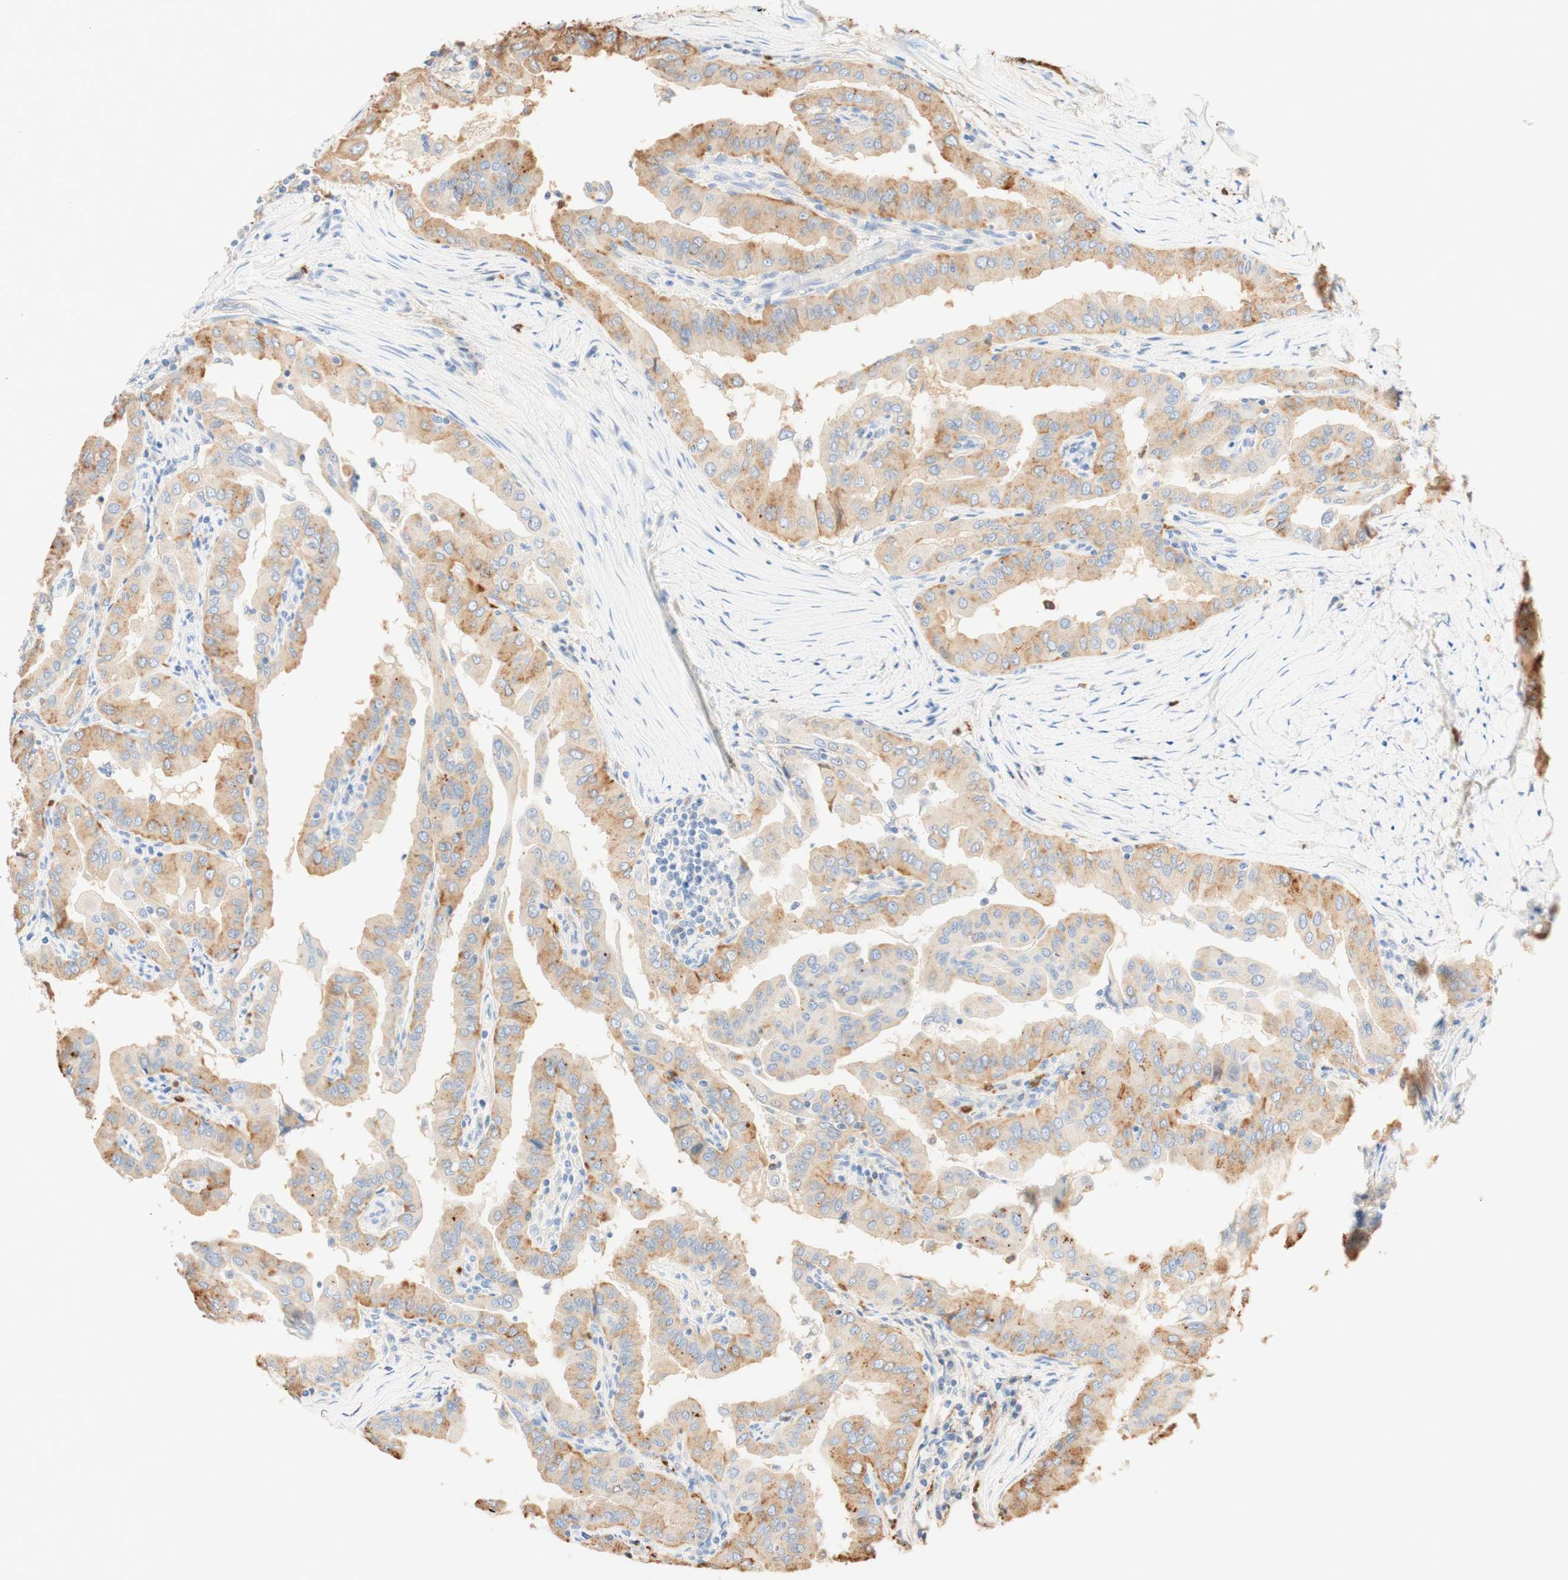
{"staining": {"intensity": "moderate", "quantity": "<25%", "location": "cytoplasmic/membranous"}, "tissue": "thyroid cancer", "cell_type": "Tumor cells", "image_type": "cancer", "snomed": [{"axis": "morphology", "description": "Papillary adenocarcinoma, NOS"}, {"axis": "topography", "description": "Thyroid gland"}], "caption": "A low amount of moderate cytoplasmic/membranous expression is appreciated in about <25% of tumor cells in papillary adenocarcinoma (thyroid) tissue. The protein is stained brown, and the nuclei are stained in blue (DAB (3,3'-diaminobenzidine) IHC with brightfield microscopy, high magnification).", "gene": "CD63", "patient": {"sex": "male", "age": 33}}